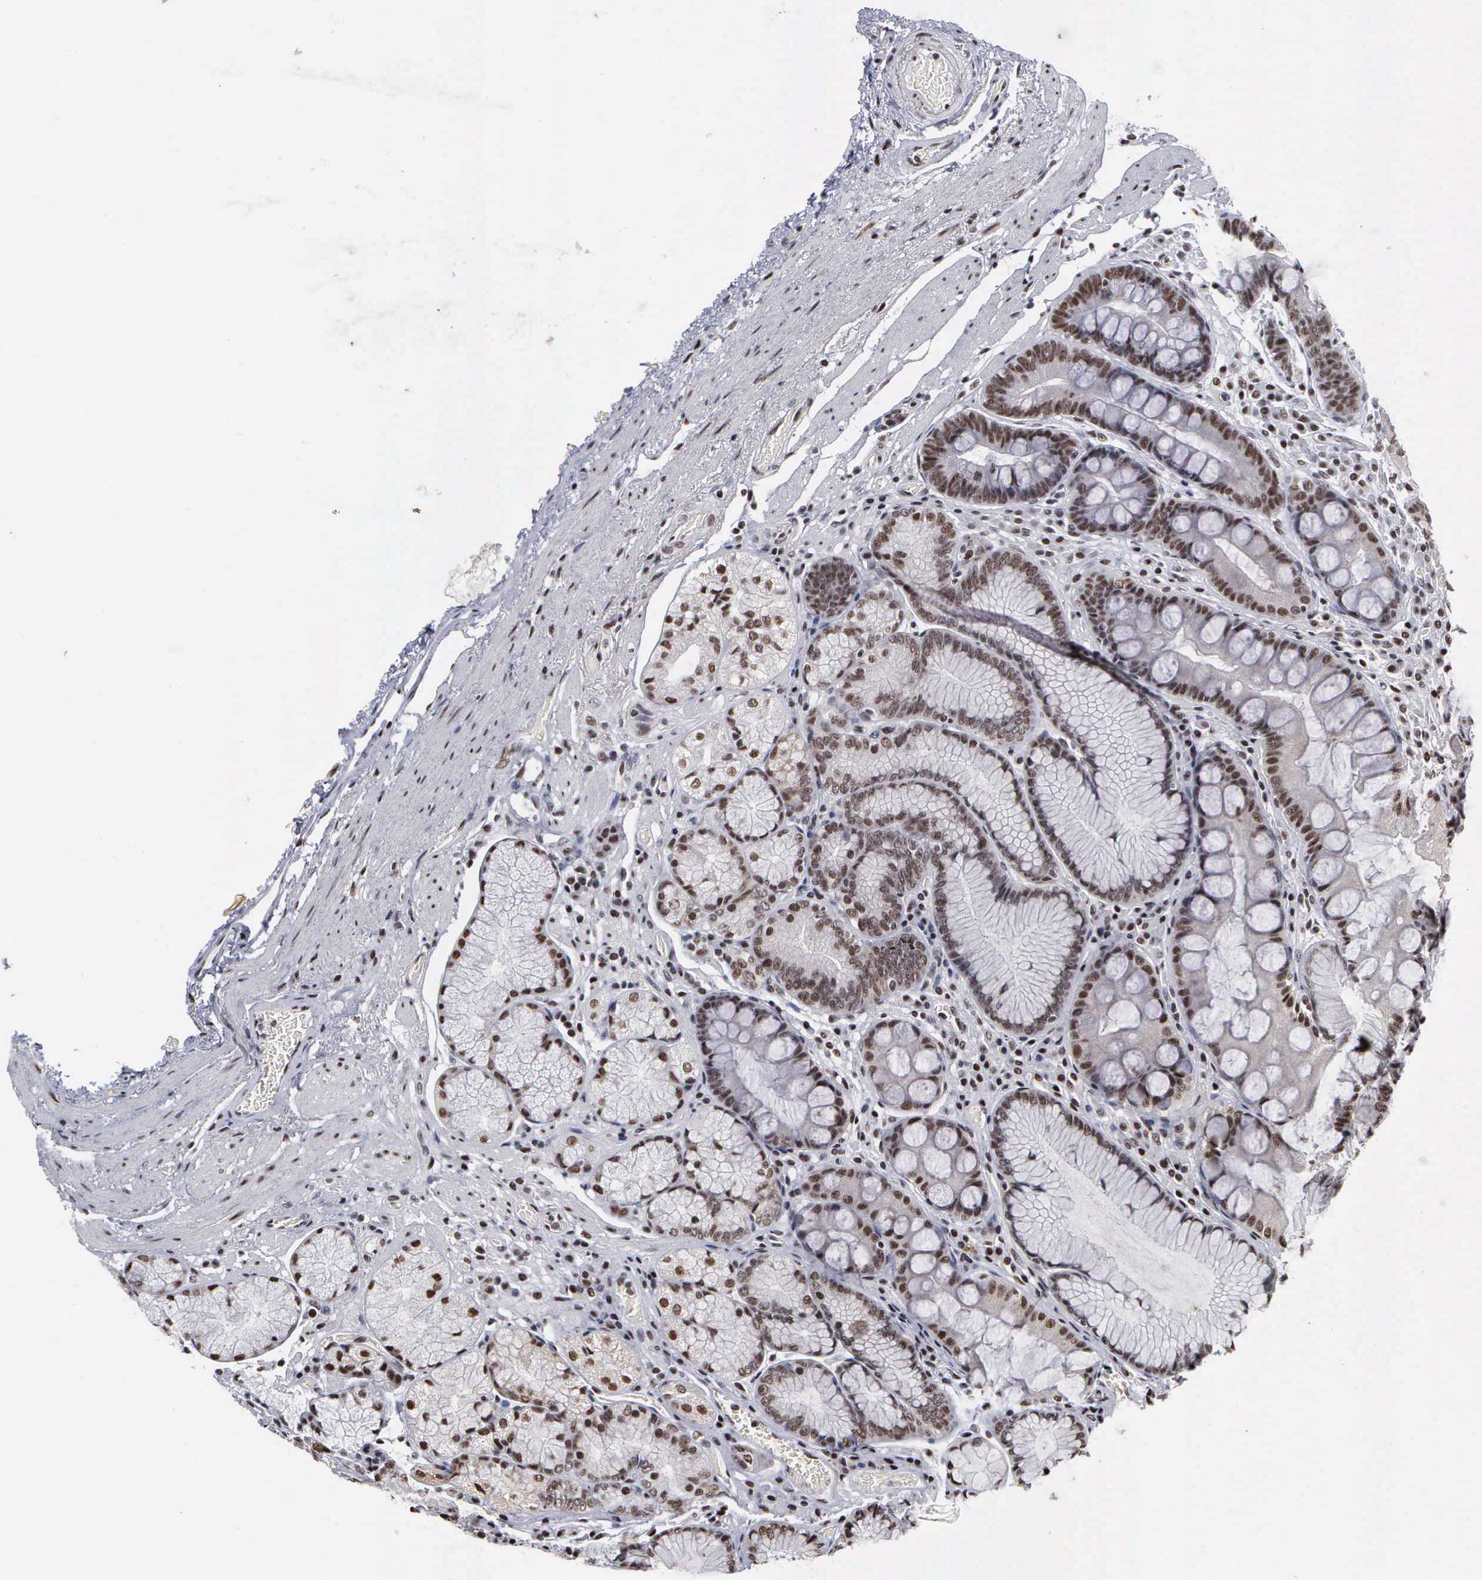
{"staining": {"intensity": "strong", "quantity": ">75%", "location": "nuclear"}, "tissue": "stomach", "cell_type": "Glandular cells", "image_type": "normal", "snomed": [{"axis": "morphology", "description": "Normal tissue, NOS"}, {"axis": "topography", "description": "Stomach, lower"}], "caption": "This histopathology image displays immunohistochemistry staining of unremarkable stomach, with high strong nuclear expression in about >75% of glandular cells.", "gene": "KIAA0586", "patient": {"sex": "female", "age": 93}}